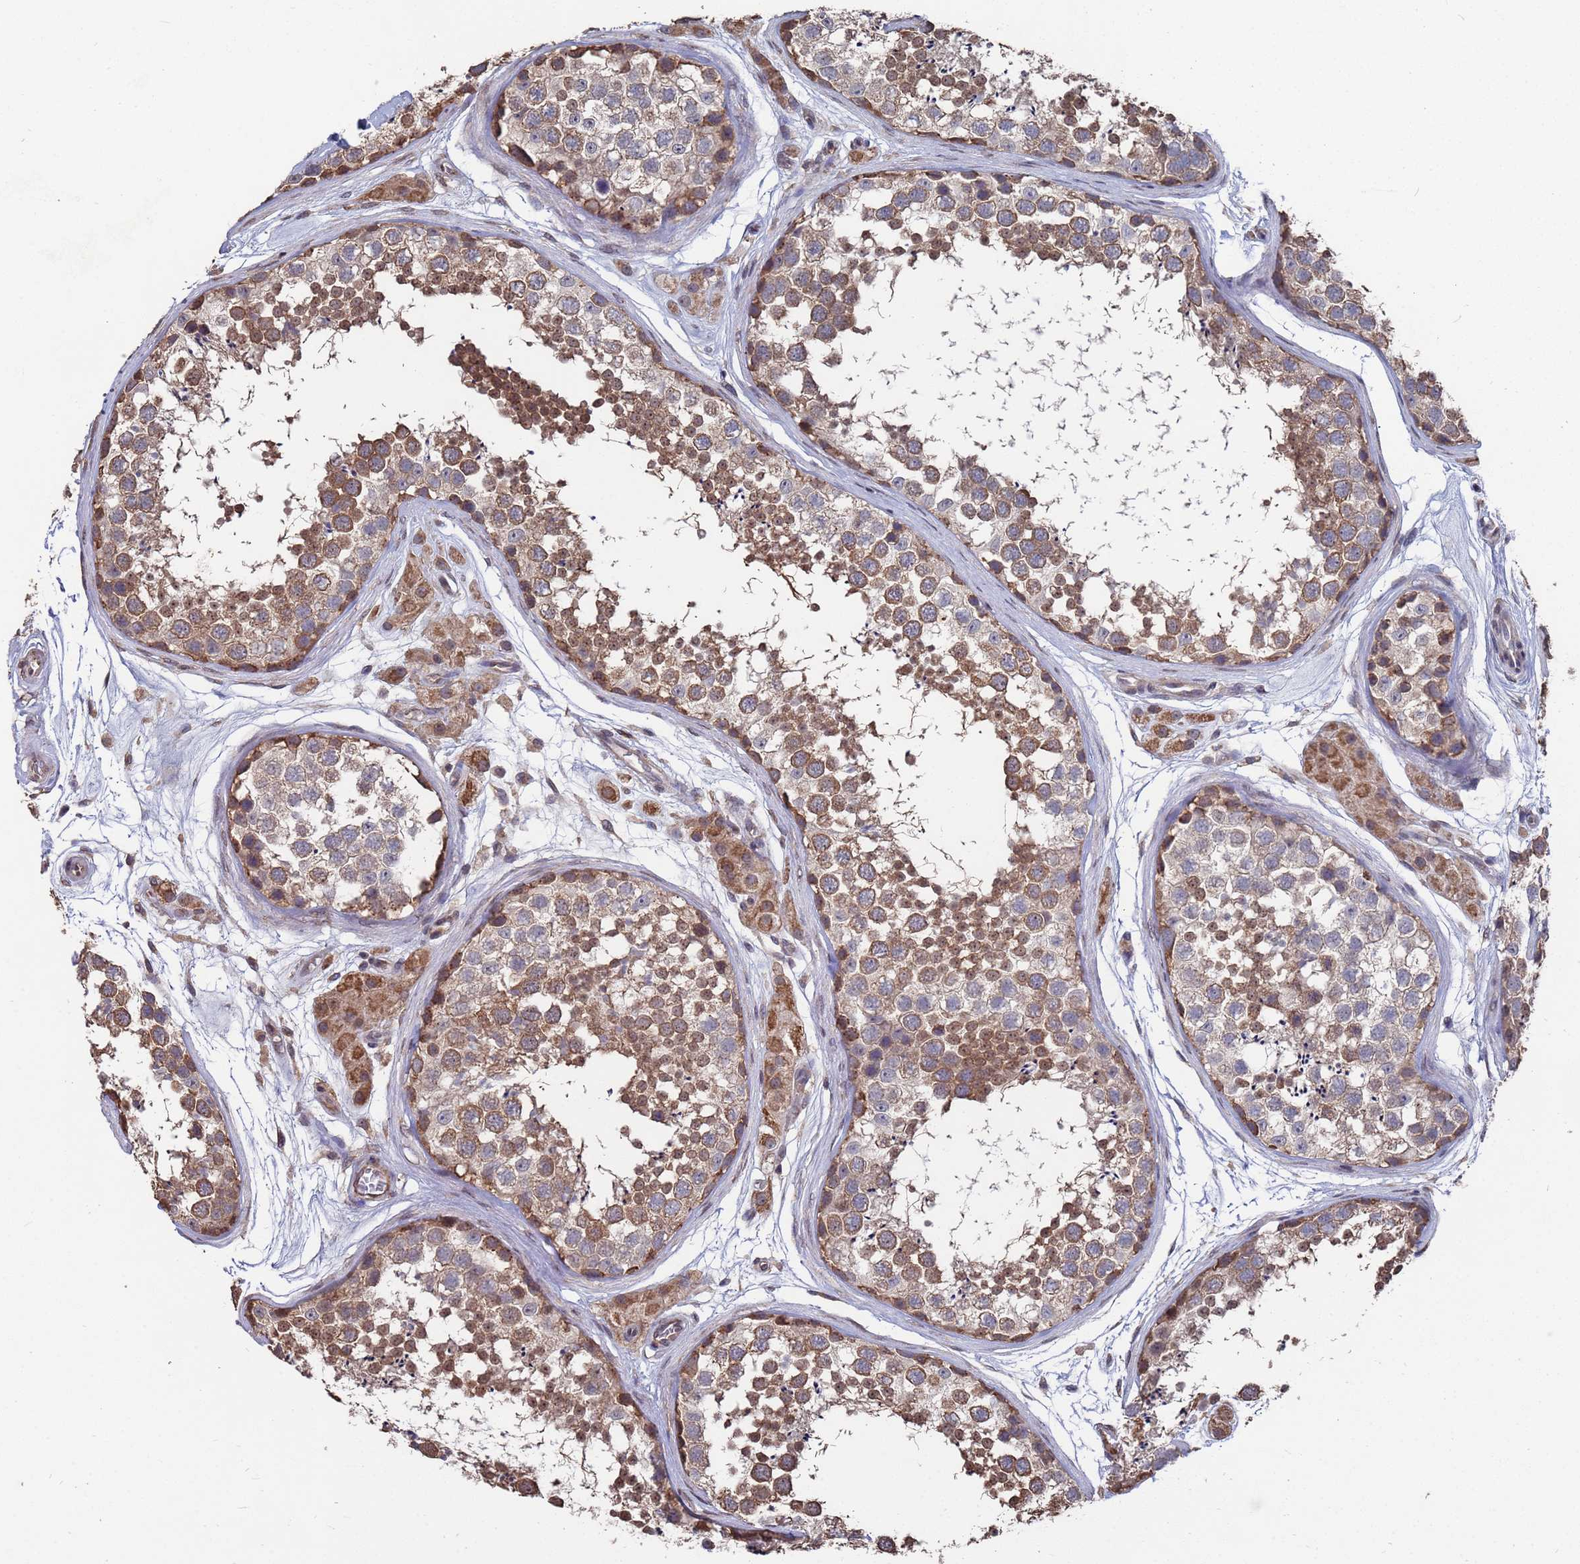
{"staining": {"intensity": "moderate", "quantity": ">75%", "location": "cytoplasmic/membranous"}, "tissue": "testis", "cell_type": "Cells in seminiferous ducts", "image_type": "normal", "snomed": [{"axis": "morphology", "description": "Normal tissue, NOS"}, {"axis": "topography", "description": "Testis"}], "caption": "Immunohistochemical staining of unremarkable human testis shows moderate cytoplasmic/membranous protein staining in about >75% of cells in seminiferous ducts. The protein is stained brown, and the nuclei are stained in blue (DAB IHC with brightfield microscopy, high magnification).", "gene": "CFAP119", "patient": {"sex": "male", "age": 56}}